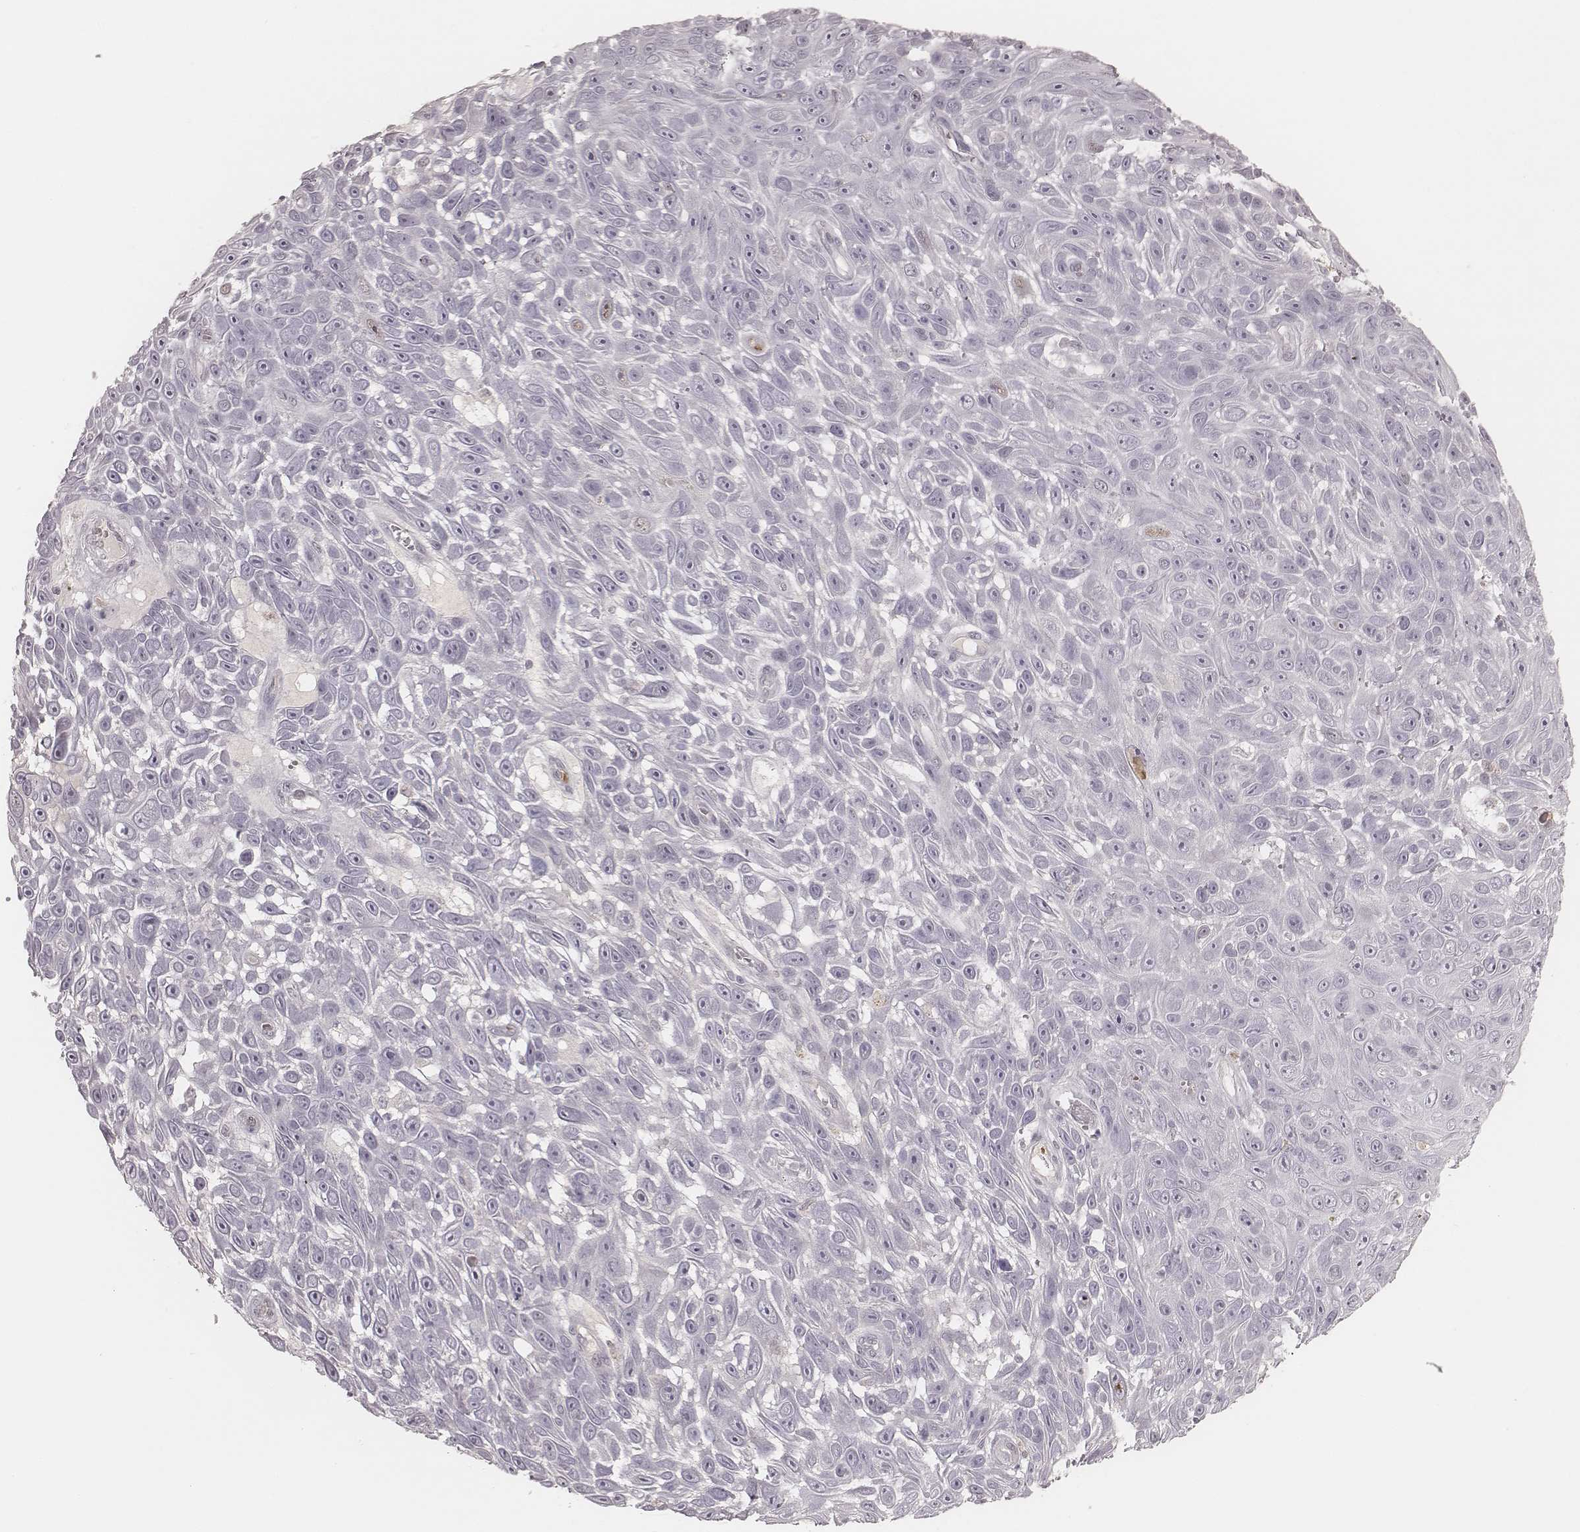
{"staining": {"intensity": "negative", "quantity": "none", "location": "none"}, "tissue": "skin cancer", "cell_type": "Tumor cells", "image_type": "cancer", "snomed": [{"axis": "morphology", "description": "Squamous cell carcinoma, NOS"}, {"axis": "topography", "description": "Skin"}], "caption": "IHC photomicrograph of squamous cell carcinoma (skin) stained for a protein (brown), which reveals no positivity in tumor cells.", "gene": "KITLG", "patient": {"sex": "male", "age": 82}}